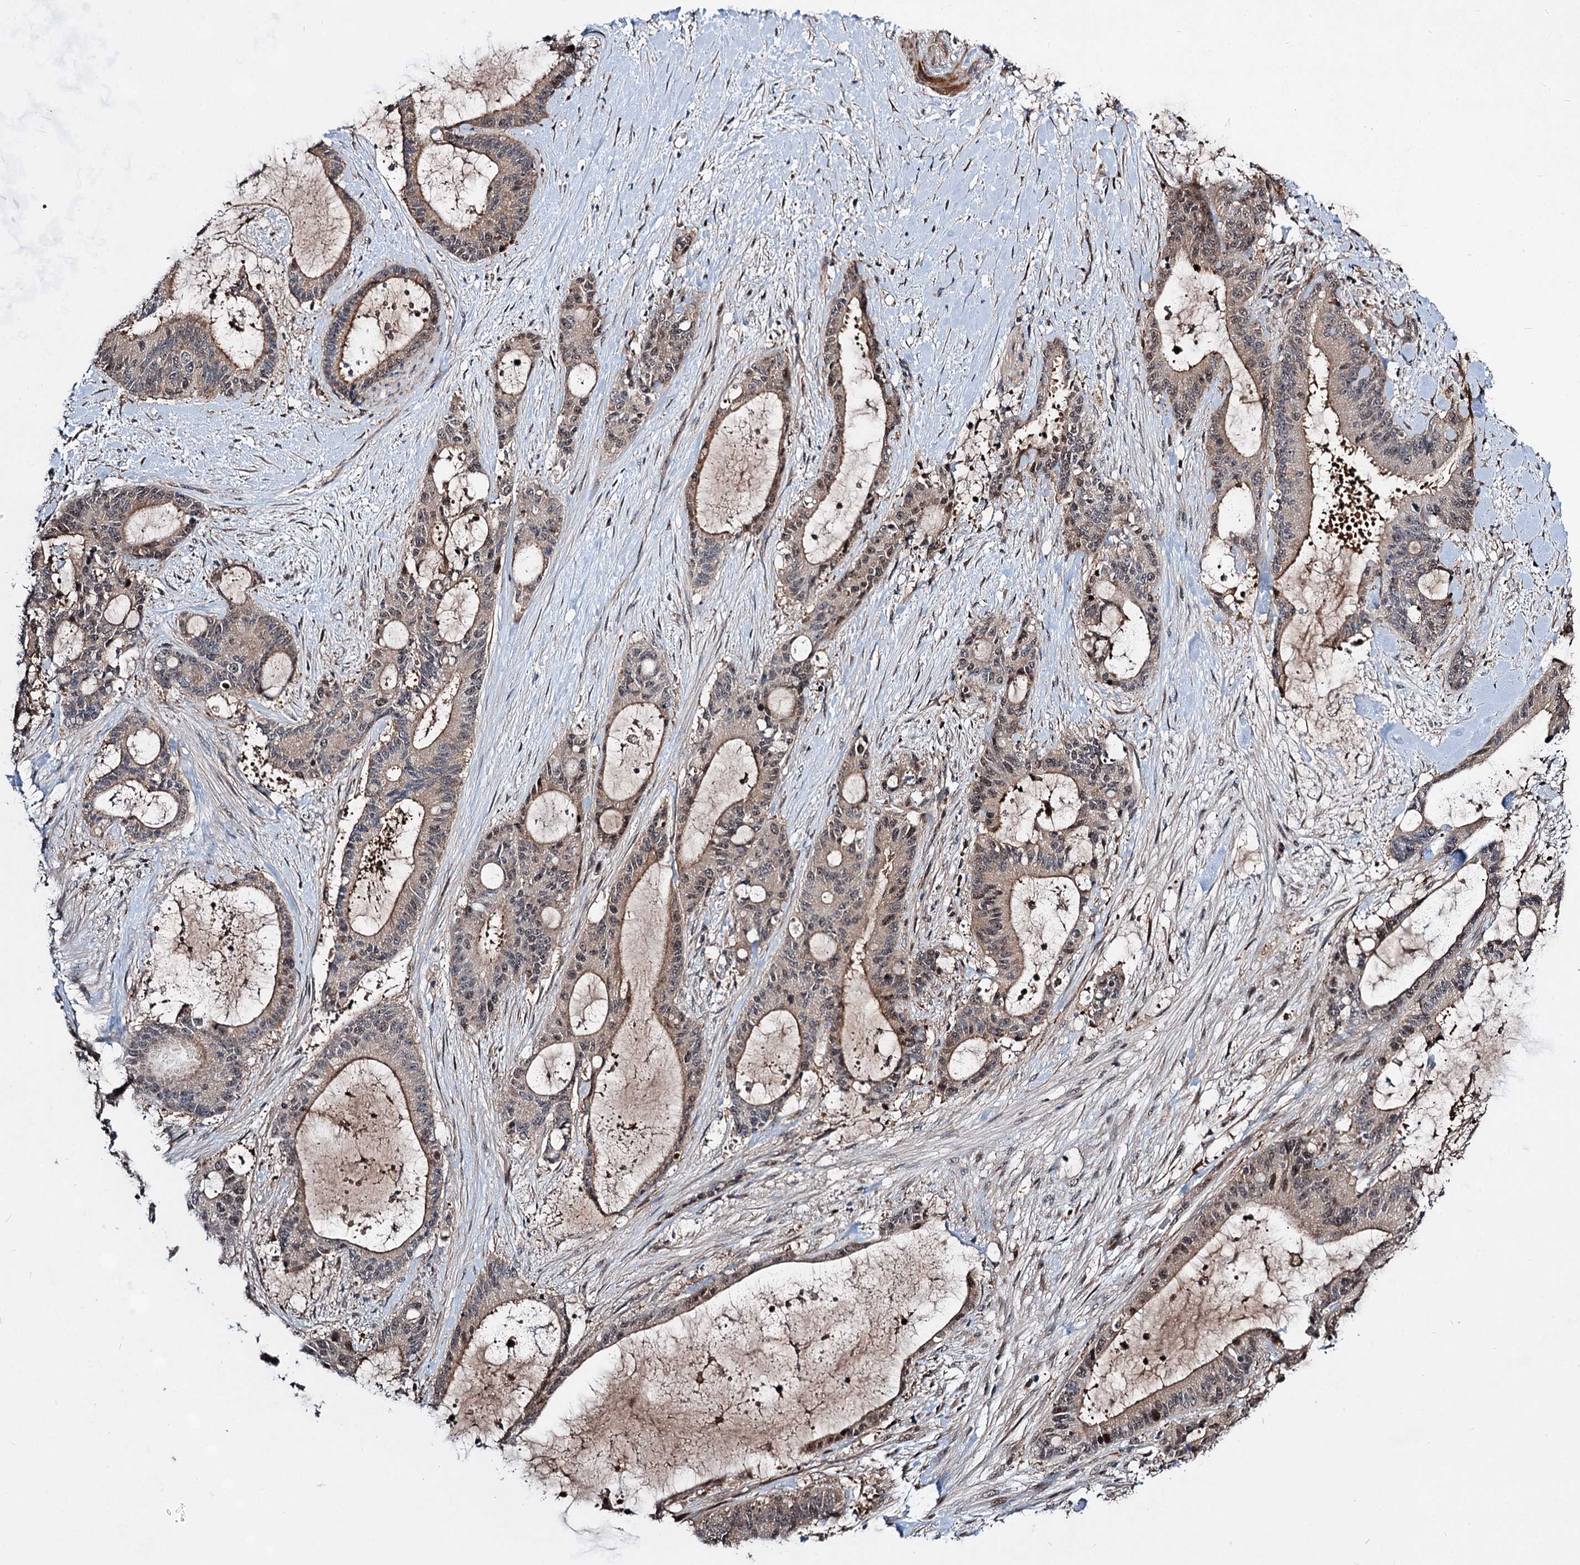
{"staining": {"intensity": "moderate", "quantity": "25%-75%", "location": "cytoplasmic/membranous,nuclear"}, "tissue": "liver cancer", "cell_type": "Tumor cells", "image_type": "cancer", "snomed": [{"axis": "morphology", "description": "Normal tissue, NOS"}, {"axis": "morphology", "description": "Cholangiocarcinoma"}, {"axis": "topography", "description": "Liver"}, {"axis": "topography", "description": "Peripheral nerve tissue"}], "caption": "Liver cancer stained with a protein marker demonstrates moderate staining in tumor cells.", "gene": "GPBP1", "patient": {"sex": "female", "age": 73}}